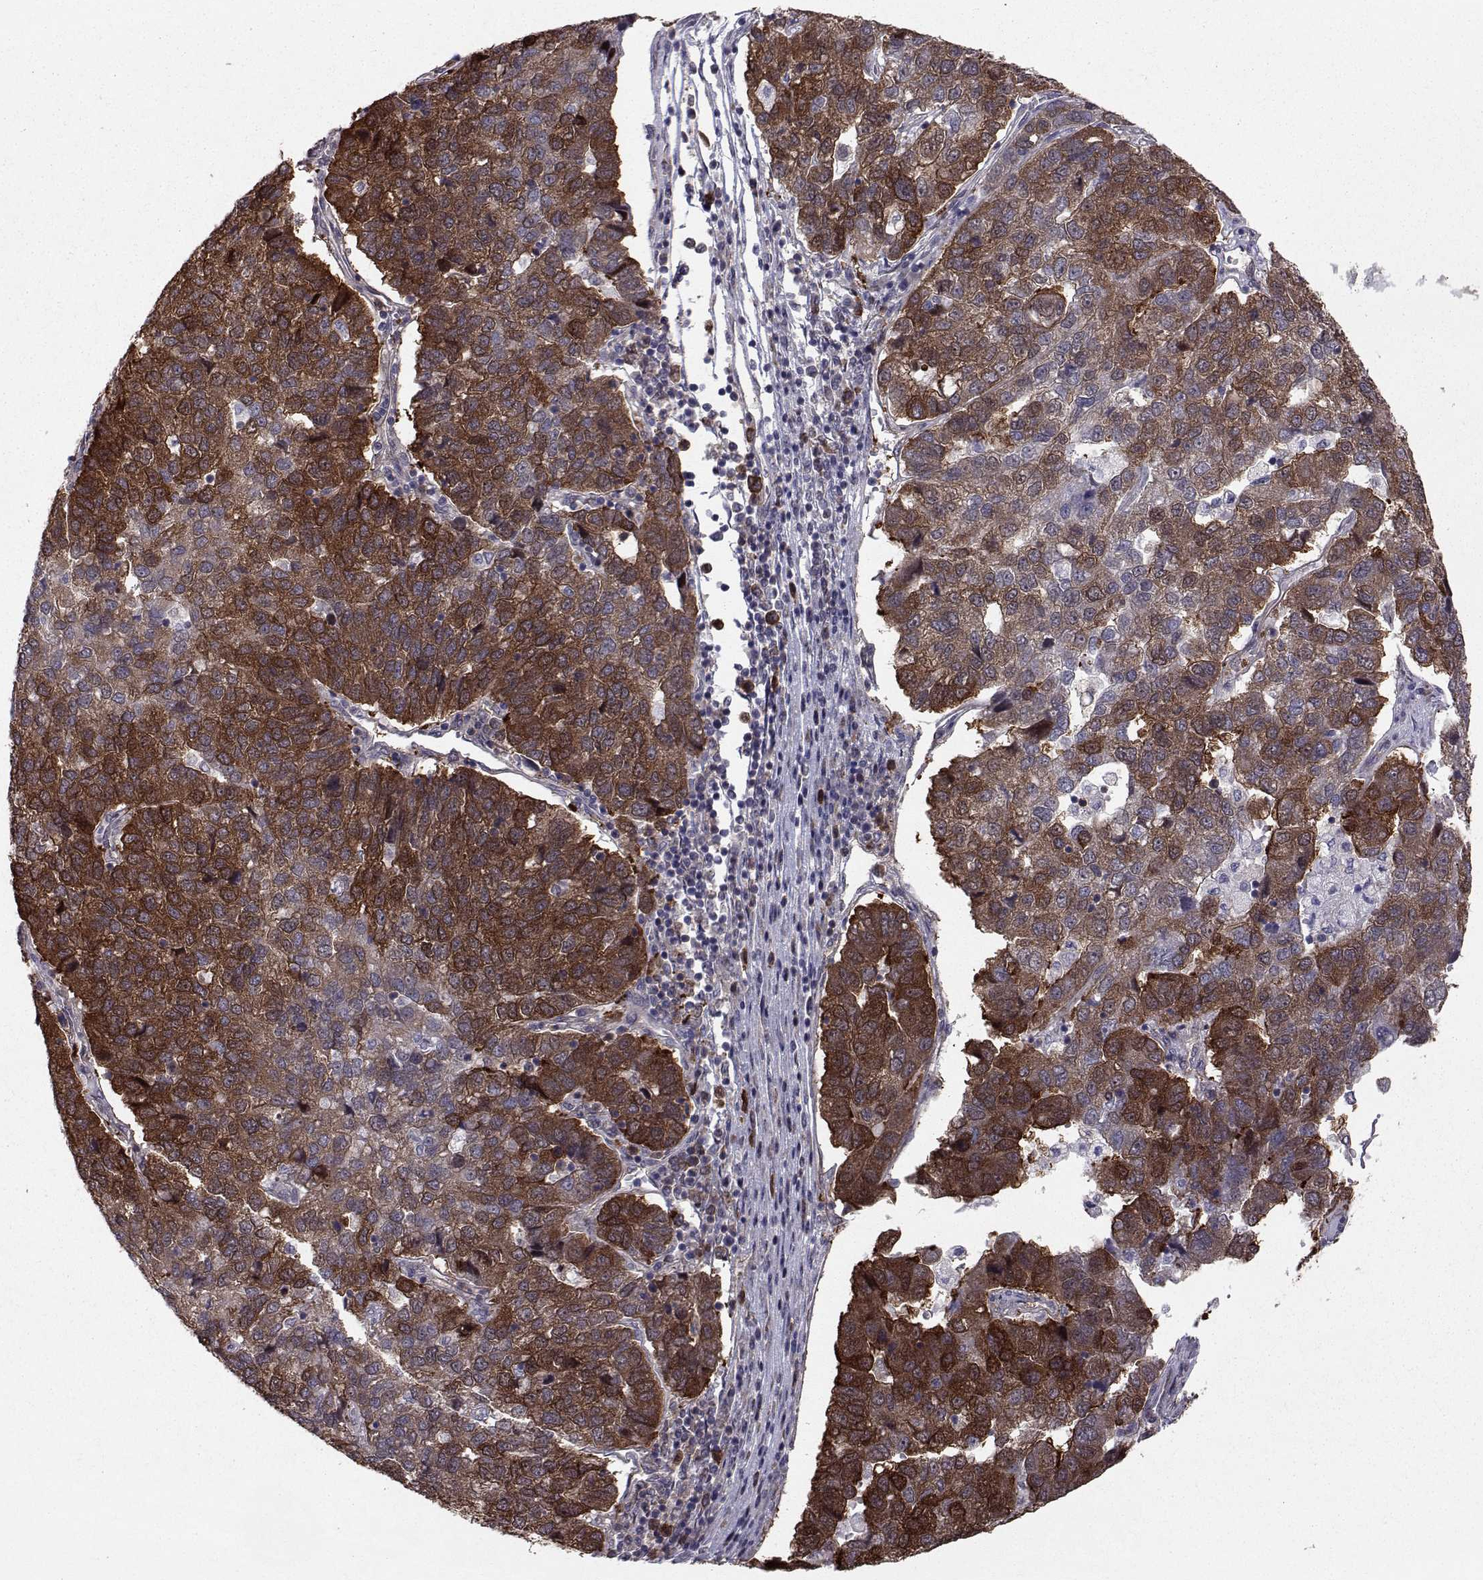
{"staining": {"intensity": "strong", "quantity": "25%-75%", "location": "cytoplasmic/membranous"}, "tissue": "pancreatic cancer", "cell_type": "Tumor cells", "image_type": "cancer", "snomed": [{"axis": "morphology", "description": "Adenocarcinoma, NOS"}, {"axis": "topography", "description": "Pancreas"}], "caption": "This histopathology image demonstrates IHC staining of human pancreatic adenocarcinoma, with high strong cytoplasmic/membranous expression in about 25%-75% of tumor cells.", "gene": "HSP90AB1", "patient": {"sex": "female", "age": 61}}